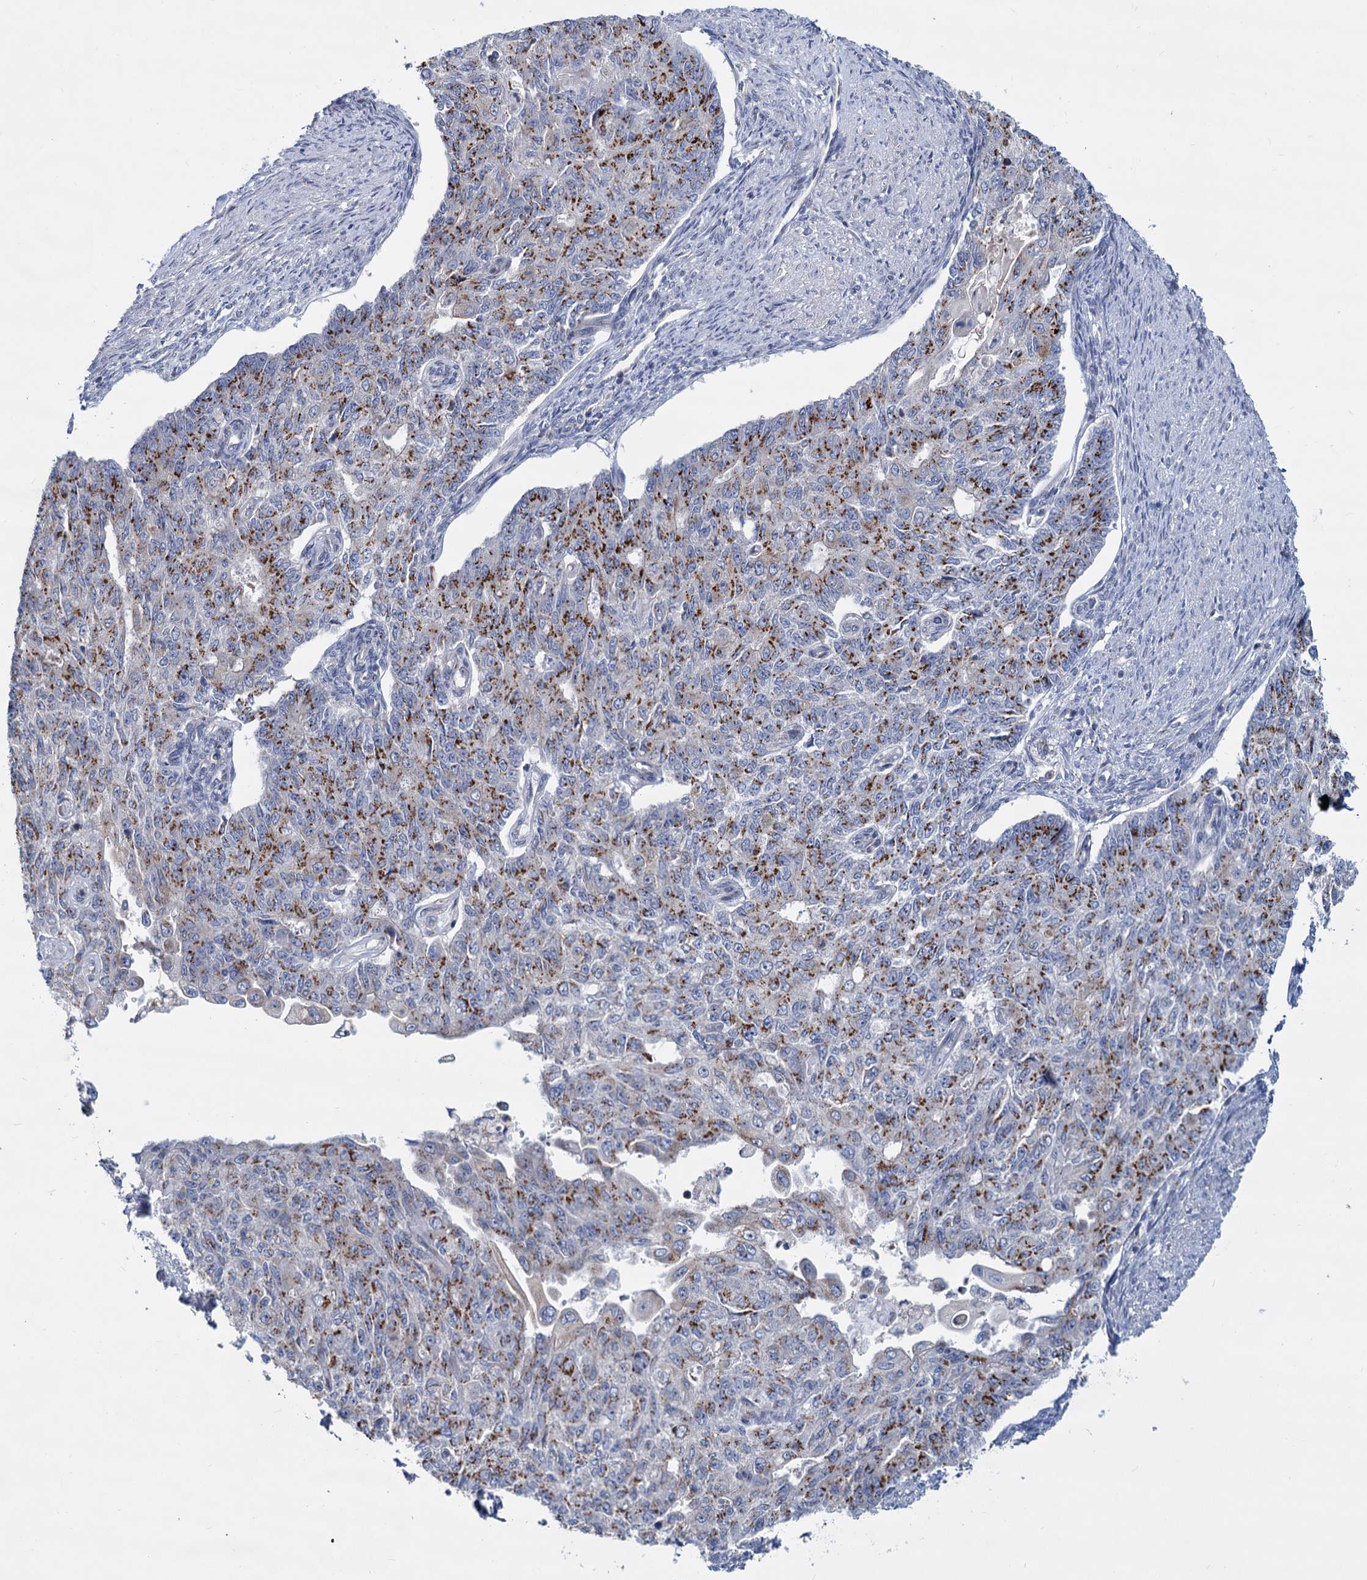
{"staining": {"intensity": "strong", "quantity": "25%-75%", "location": "cytoplasmic/membranous"}, "tissue": "endometrial cancer", "cell_type": "Tumor cells", "image_type": "cancer", "snomed": [{"axis": "morphology", "description": "Adenocarcinoma, NOS"}, {"axis": "topography", "description": "Endometrium"}], "caption": "A histopathology image of human adenocarcinoma (endometrial) stained for a protein displays strong cytoplasmic/membranous brown staining in tumor cells. (Brightfield microscopy of DAB IHC at high magnification).", "gene": "LRCH4", "patient": {"sex": "female", "age": 32}}